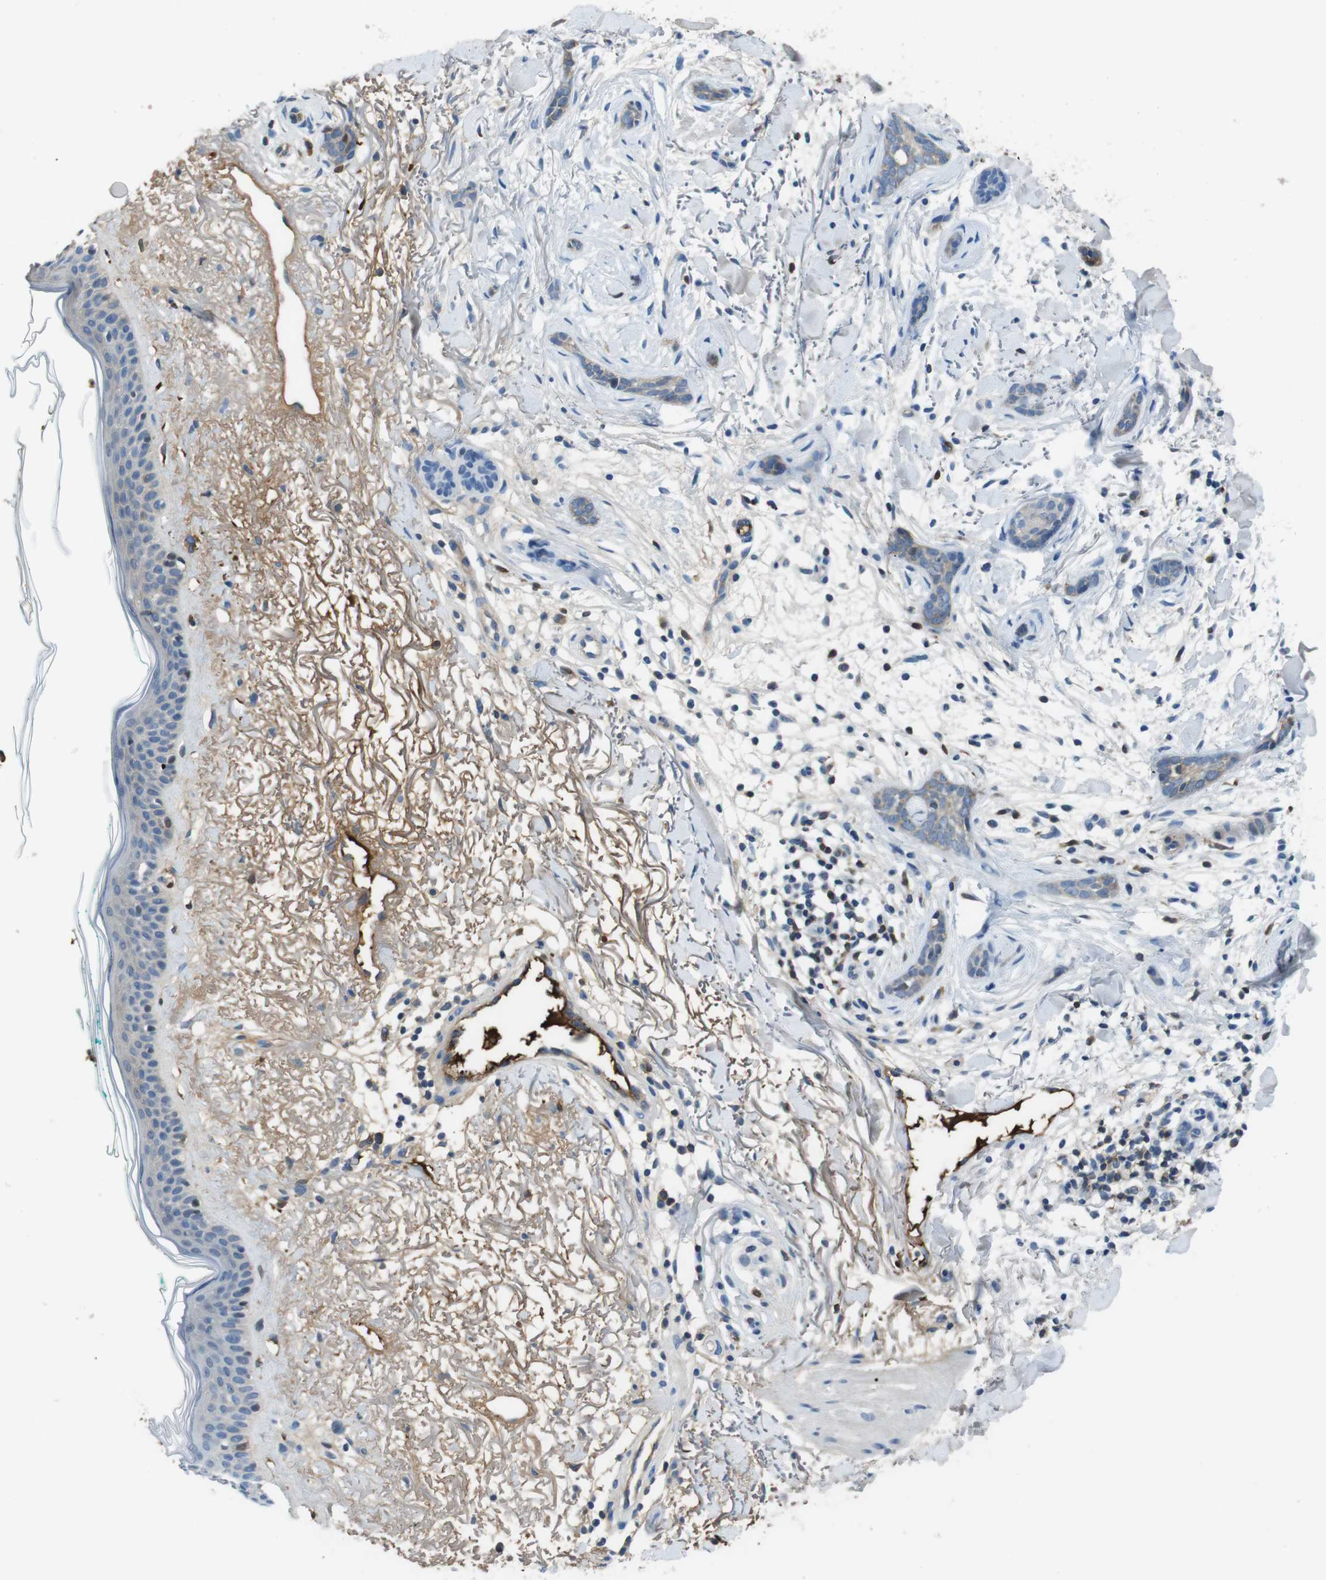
{"staining": {"intensity": "weak", "quantity": "25%-75%", "location": "cytoplasmic/membranous"}, "tissue": "skin cancer", "cell_type": "Tumor cells", "image_type": "cancer", "snomed": [{"axis": "morphology", "description": "Basal cell carcinoma"}, {"axis": "morphology", "description": "Adnexal tumor, benign"}, {"axis": "topography", "description": "Skin"}], "caption": "Weak cytoplasmic/membranous expression for a protein is seen in approximately 25%-75% of tumor cells of skin cancer (basal cell carcinoma) using immunohistochemistry.", "gene": "TMPRSS15", "patient": {"sex": "female", "age": 42}}